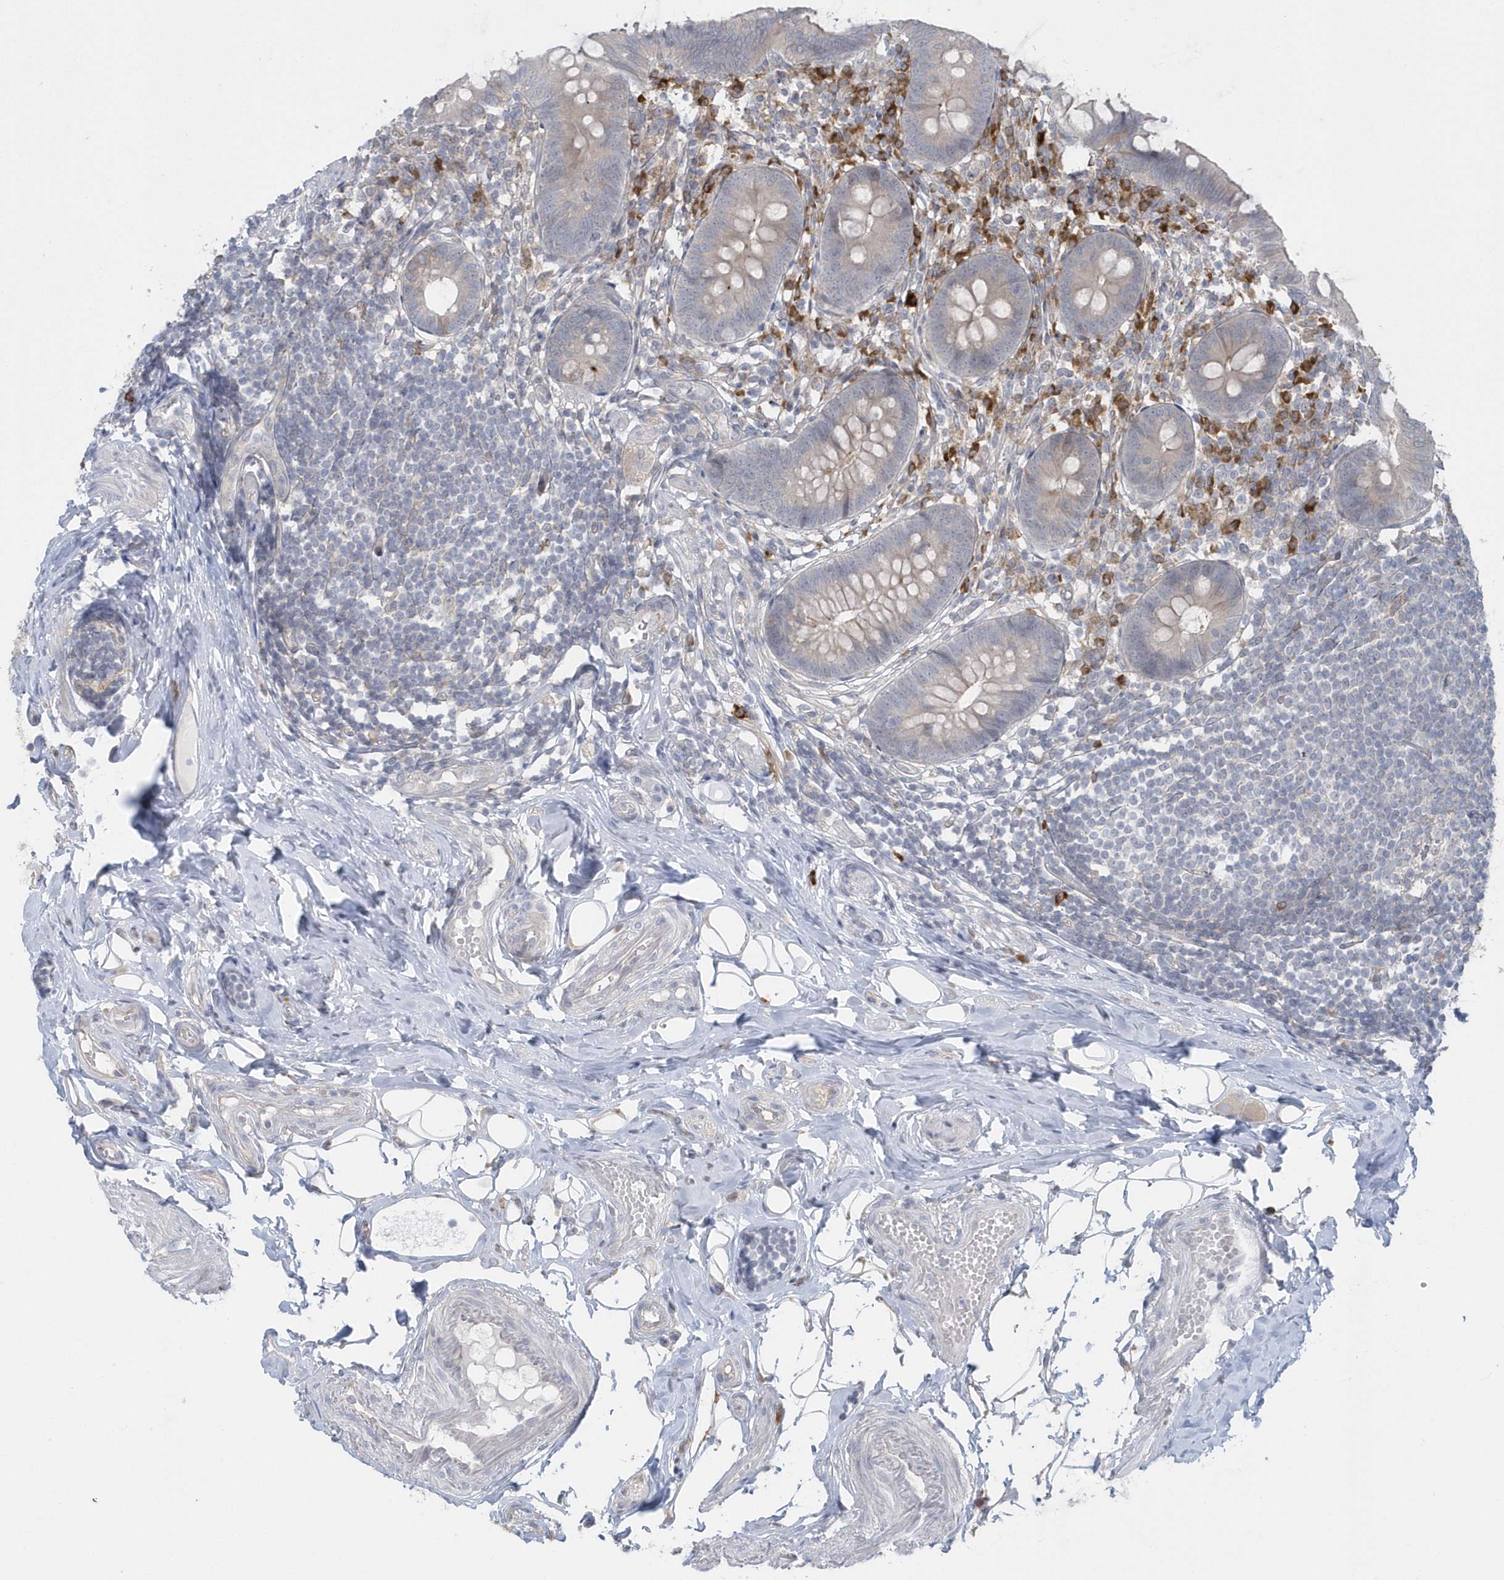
{"staining": {"intensity": "negative", "quantity": "none", "location": "none"}, "tissue": "appendix", "cell_type": "Glandular cells", "image_type": "normal", "snomed": [{"axis": "morphology", "description": "Normal tissue, NOS"}, {"axis": "topography", "description": "Appendix"}], "caption": "An immunohistochemistry (IHC) image of benign appendix is shown. There is no staining in glandular cells of appendix.", "gene": "HERPUD1", "patient": {"sex": "female", "age": 62}}